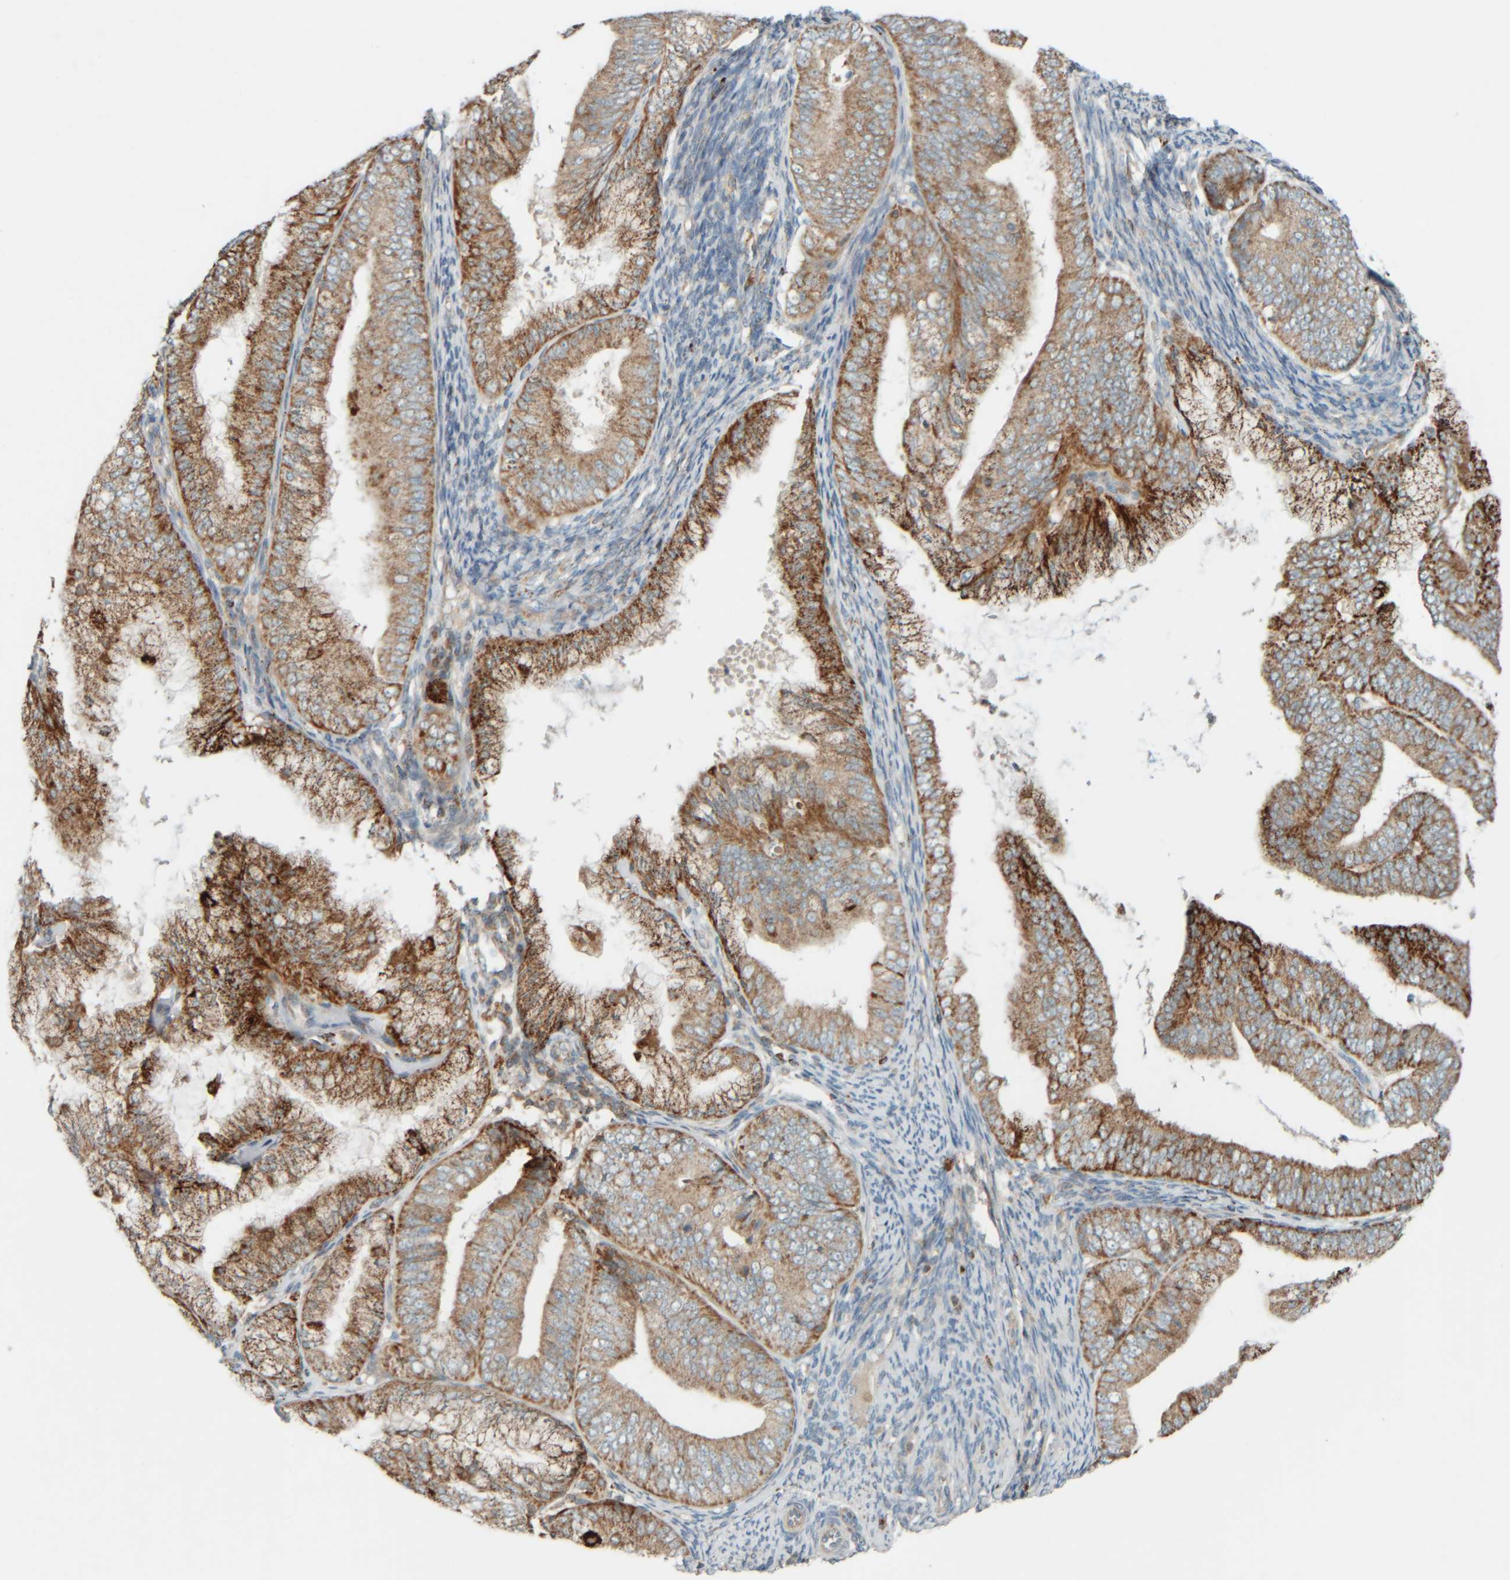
{"staining": {"intensity": "strong", "quantity": ">75%", "location": "cytoplasmic/membranous"}, "tissue": "endometrial cancer", "cell_type": "Tumor cells", "image_type": "cancer", "snomed": [{"axis": "morphology", "description": "Adenocarcinoma, NOS"}, {"axis": "topography", "description": "Endometrium"}], "caption": "Protein expression analysis of human endometrial adenocarcinoma reveals strong cytoplasmic/membranous staining in about >75% of tumor cells.", "gene": "SPAG5", "patient": {"sex": "female", "age": 63}}